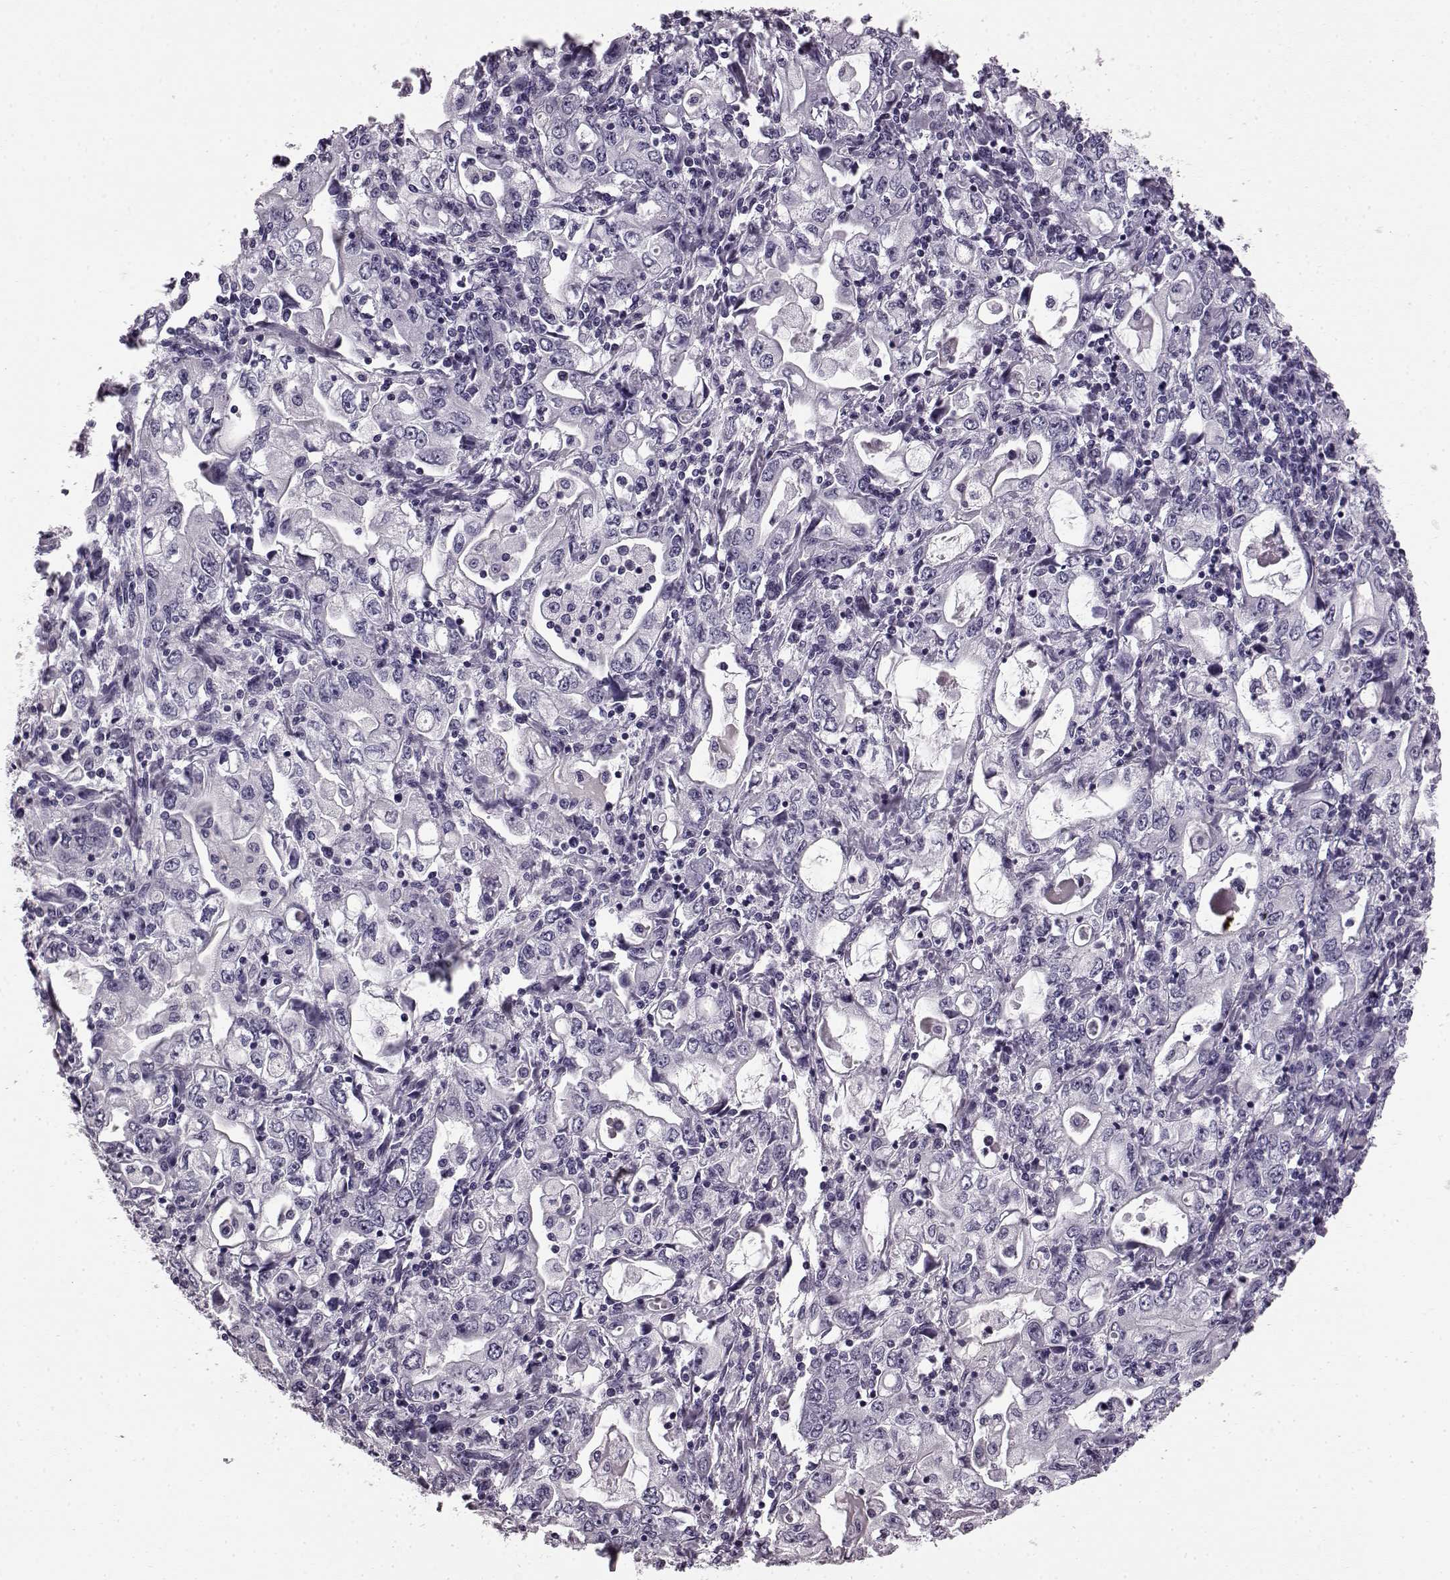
{"staining": {"intensity": "negative", "quantity": "none", "location": "none"}, "tissue": "stomach cancer", "cell_type": "Tumor cells", "image_type": "cancer", "snomed": [{"axis": "morphology", "description": "Adenocarcinoma, NOS"}, {"axis": "topography", "description": "Stomach, lower"}], "caption": "High magnification brightfield microscopy of stomach adenocarcinoma stained with DAB (3,3'-diaminobenzidine) (brown) and counterstained with hematoxylin (blue): tumor cells show no significant expression. The staining is performed using DAB (3,3'-diaminobenzidine) brown chromogen with nuclei counter-stained in using hematoxylin.", "gene": "AIPL1", "patient": {"sex": "female", "age": 72}}